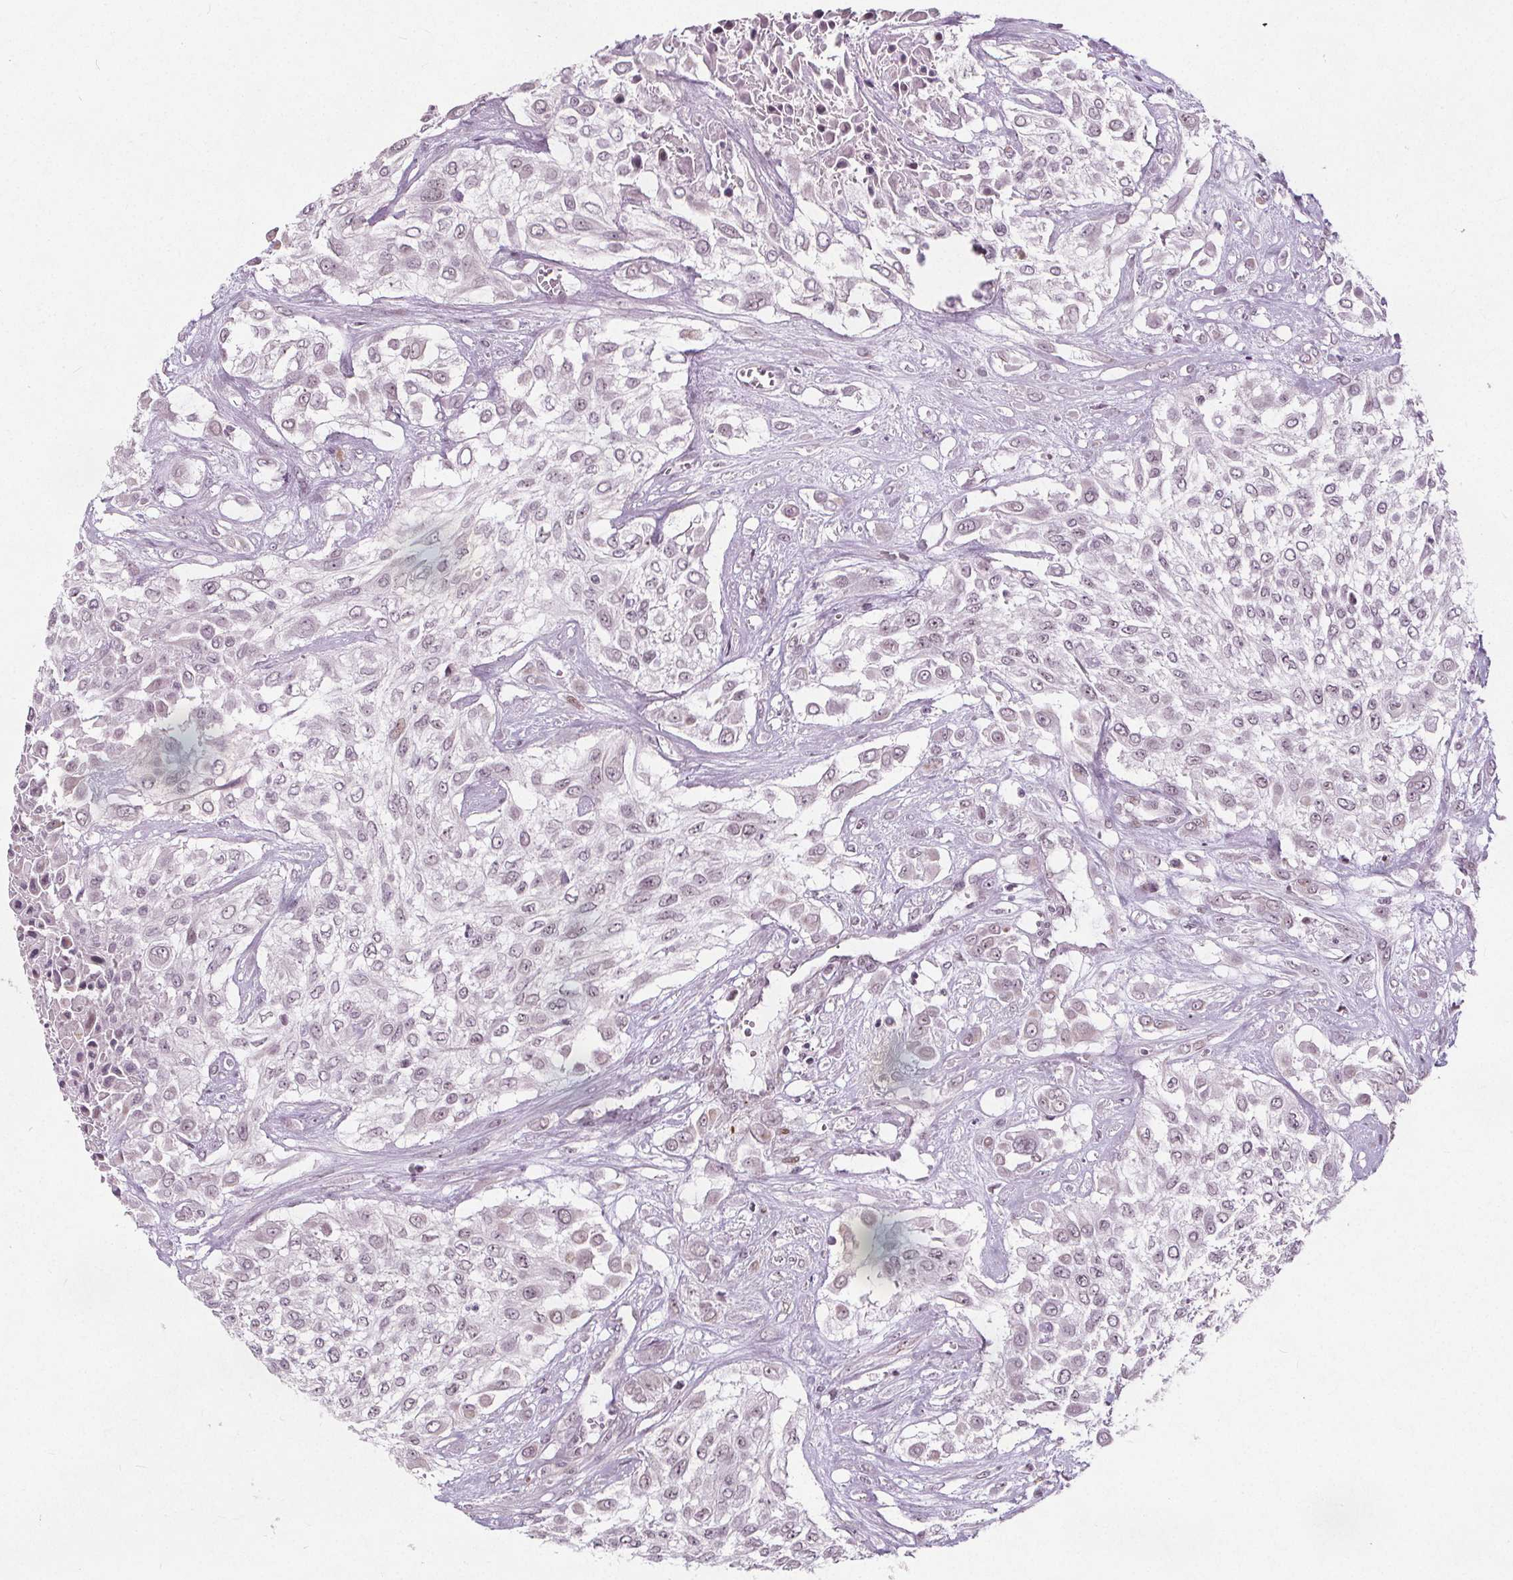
{"staining": {"intensity": "weak", "quantity": "25%-75%", "location": "nuclear"}, "tissue": "urothelial cancer", "cell_type": "Tumor cells", "image_type": "cancer", "snomed": [{"axis": "morphology", "description": "Urothelial carcinoma, High grade"}, {"axis": "topography", "description": "Urinary bladder"}], "caption": "IHC micrograph of urothelial carcinoma (high-grade) stained for a protein (brown), which shows low levels of weak nuclear expression in approximately 25%-75% of tumor cells.", "gene": "TAF6L", "patient": {"sex": "male", "age": 57}}